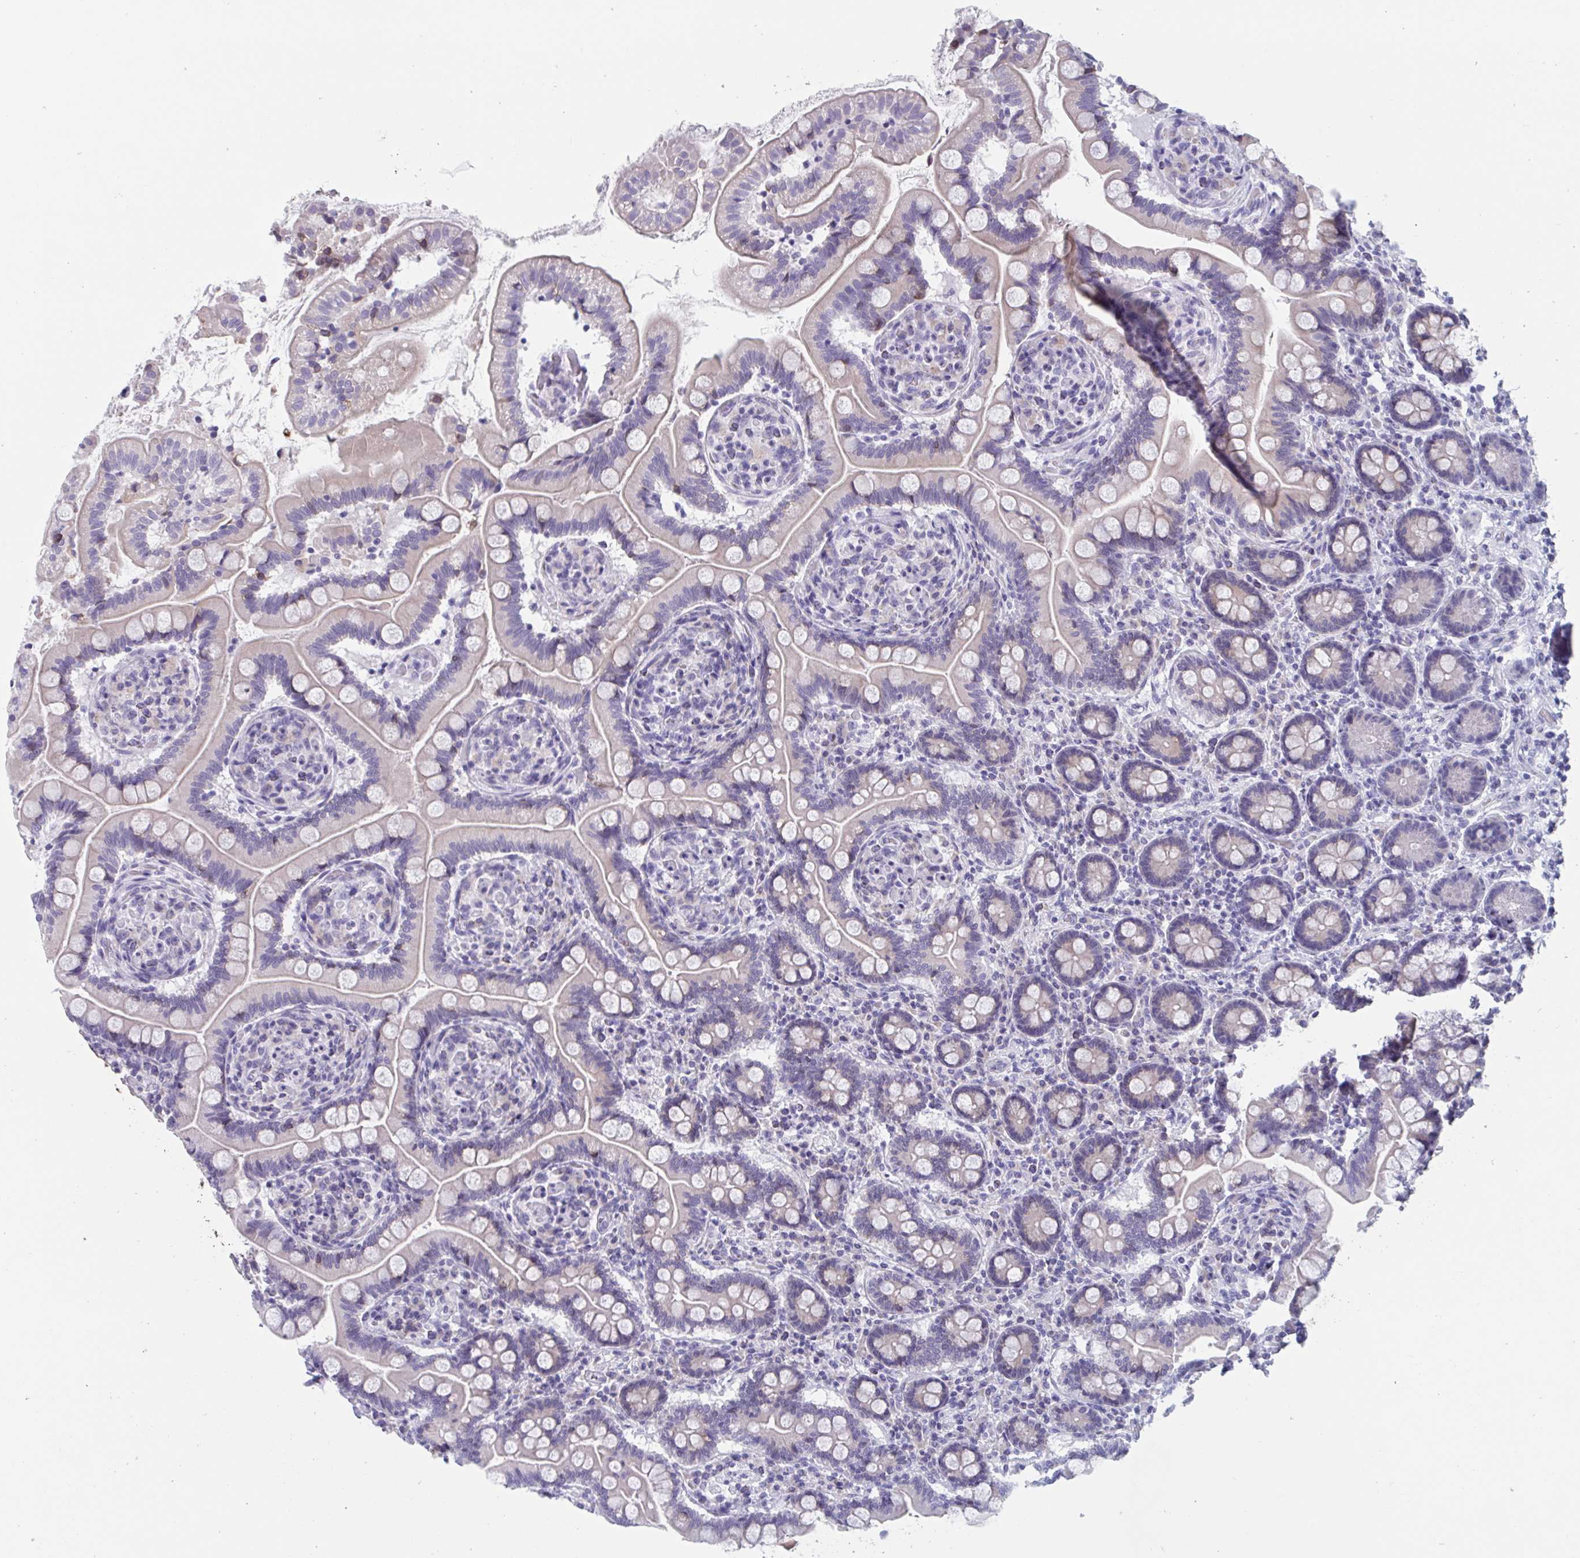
{"staining": {"intensity": "moderate", "quantity": "<25%", "location": "cytoplasmic/membranous"}, "tissue": "small intestine", "cell_type": "Glandular cells", "image_type": "normal", "snomed": [{"axis": "morphology", "description": "Normal tissue, NOS"}, {"axis": "topography", "description": "Small intestine"}], "caption": "Immunohistochemistry (IHC) image of benign small intestine: human small intestine stained using IHC reveals low levels of moderate protein expression localized specifically in the cytoplasmic/membranous of glandular cells, appearing as a cytoplasmic/membranous brown color.", "gene": "HSD11B2", "patient": {"sex": "female", "age": 64}}